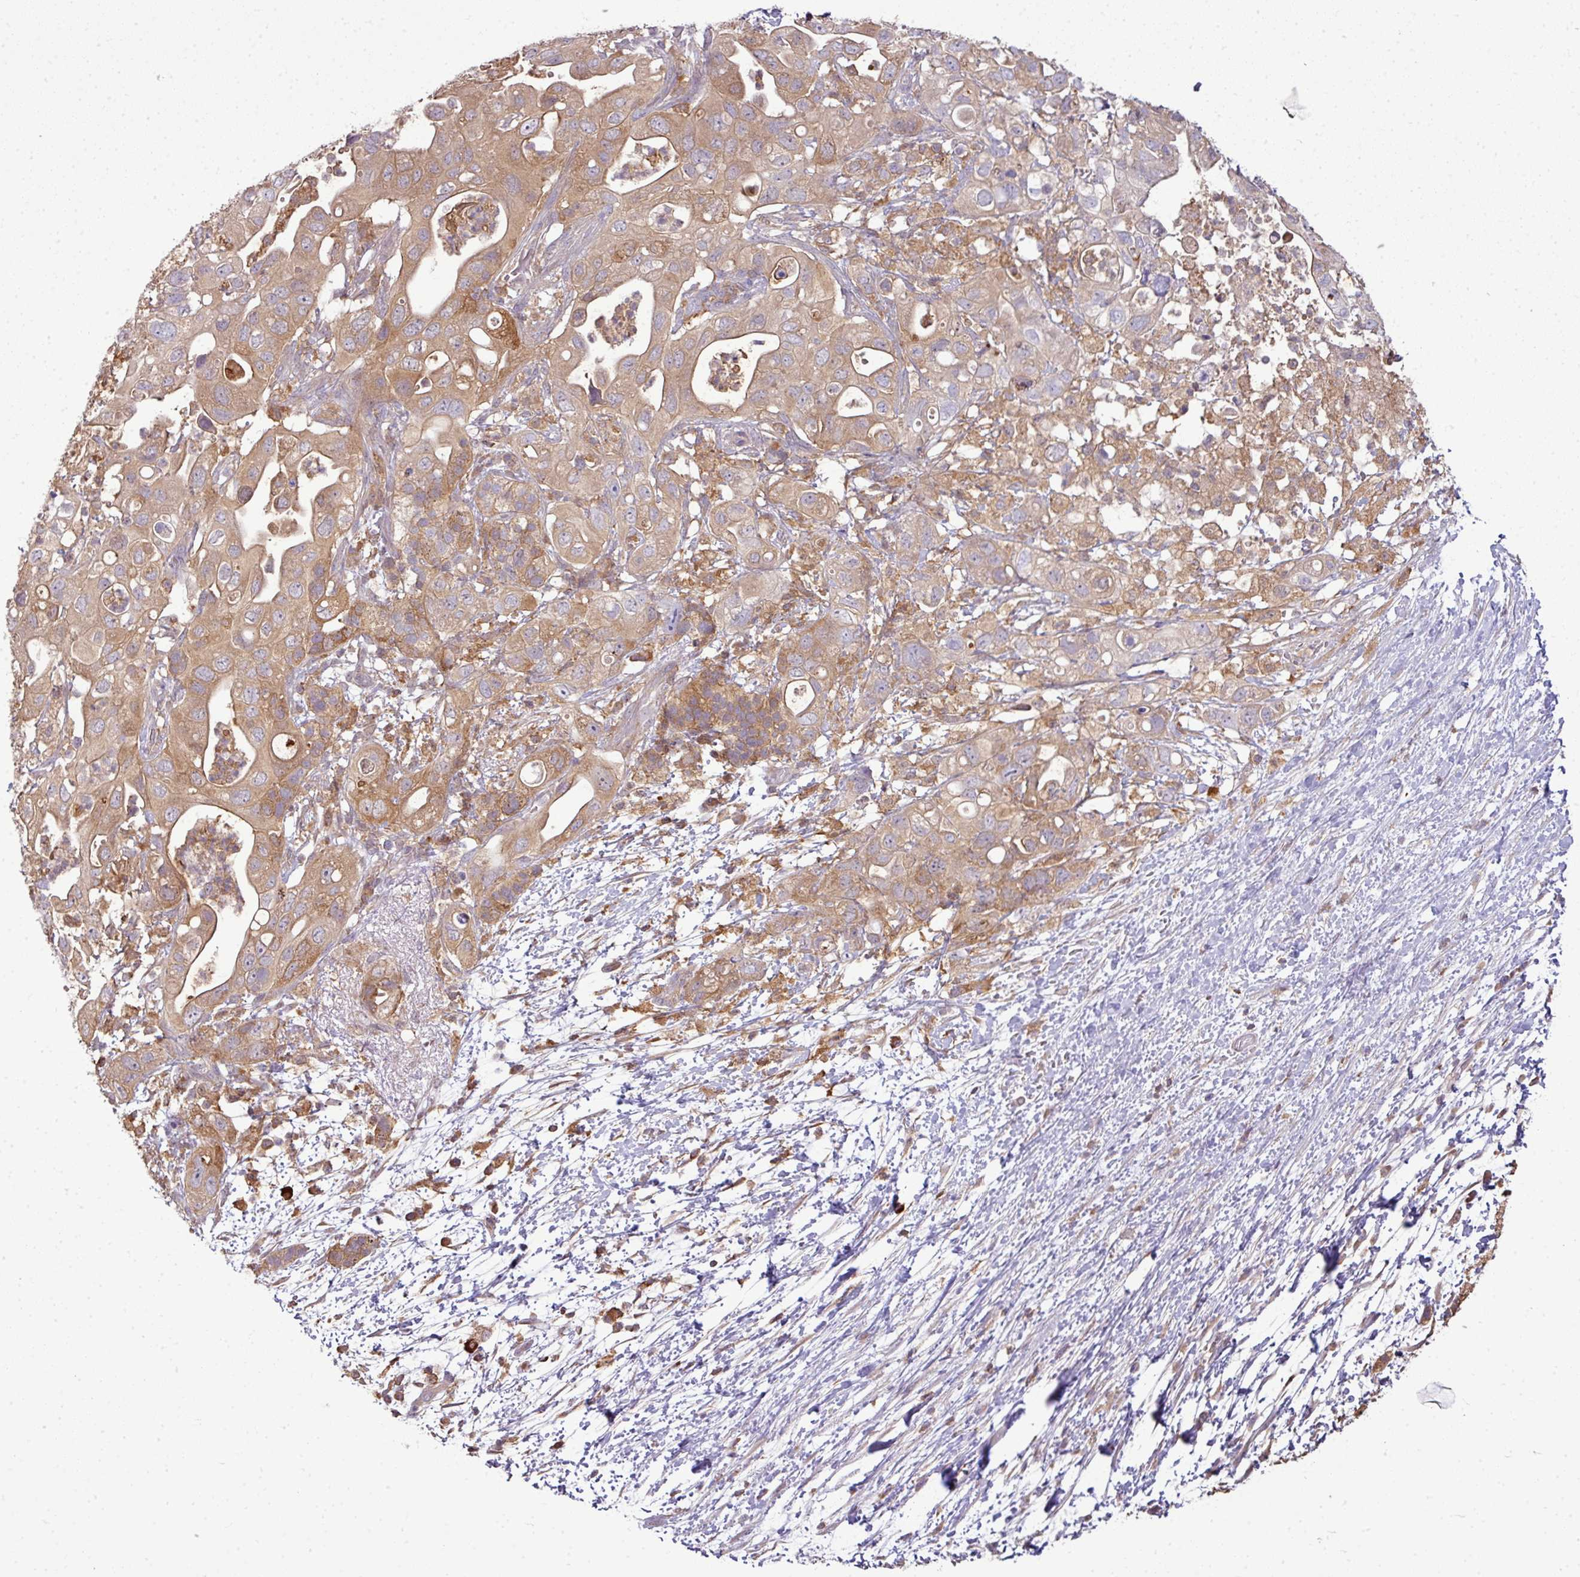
{"staining": {"intensity": "moderate", "quantity": ">75%", "location": "cytoplasmic/membranous"}, "tissue": "pancreatic cancer", "cell_type": "Tumor cells", "image_type": "cancer", "snomed": [{"axis": "morphology", "description": "Adenocarcinoma, NOS"}, {"axis": "topography", "description": "Pancreas"}], "caption": "Immunohistochemical staining of pancreatic adenocarcinoma demonstrates medium levels of moderate cytoplasmic/membranous protein staining in about >75% of tumor cells.", "gene": "STAT5A", "patient": {"sex": "female", "age": 72}}